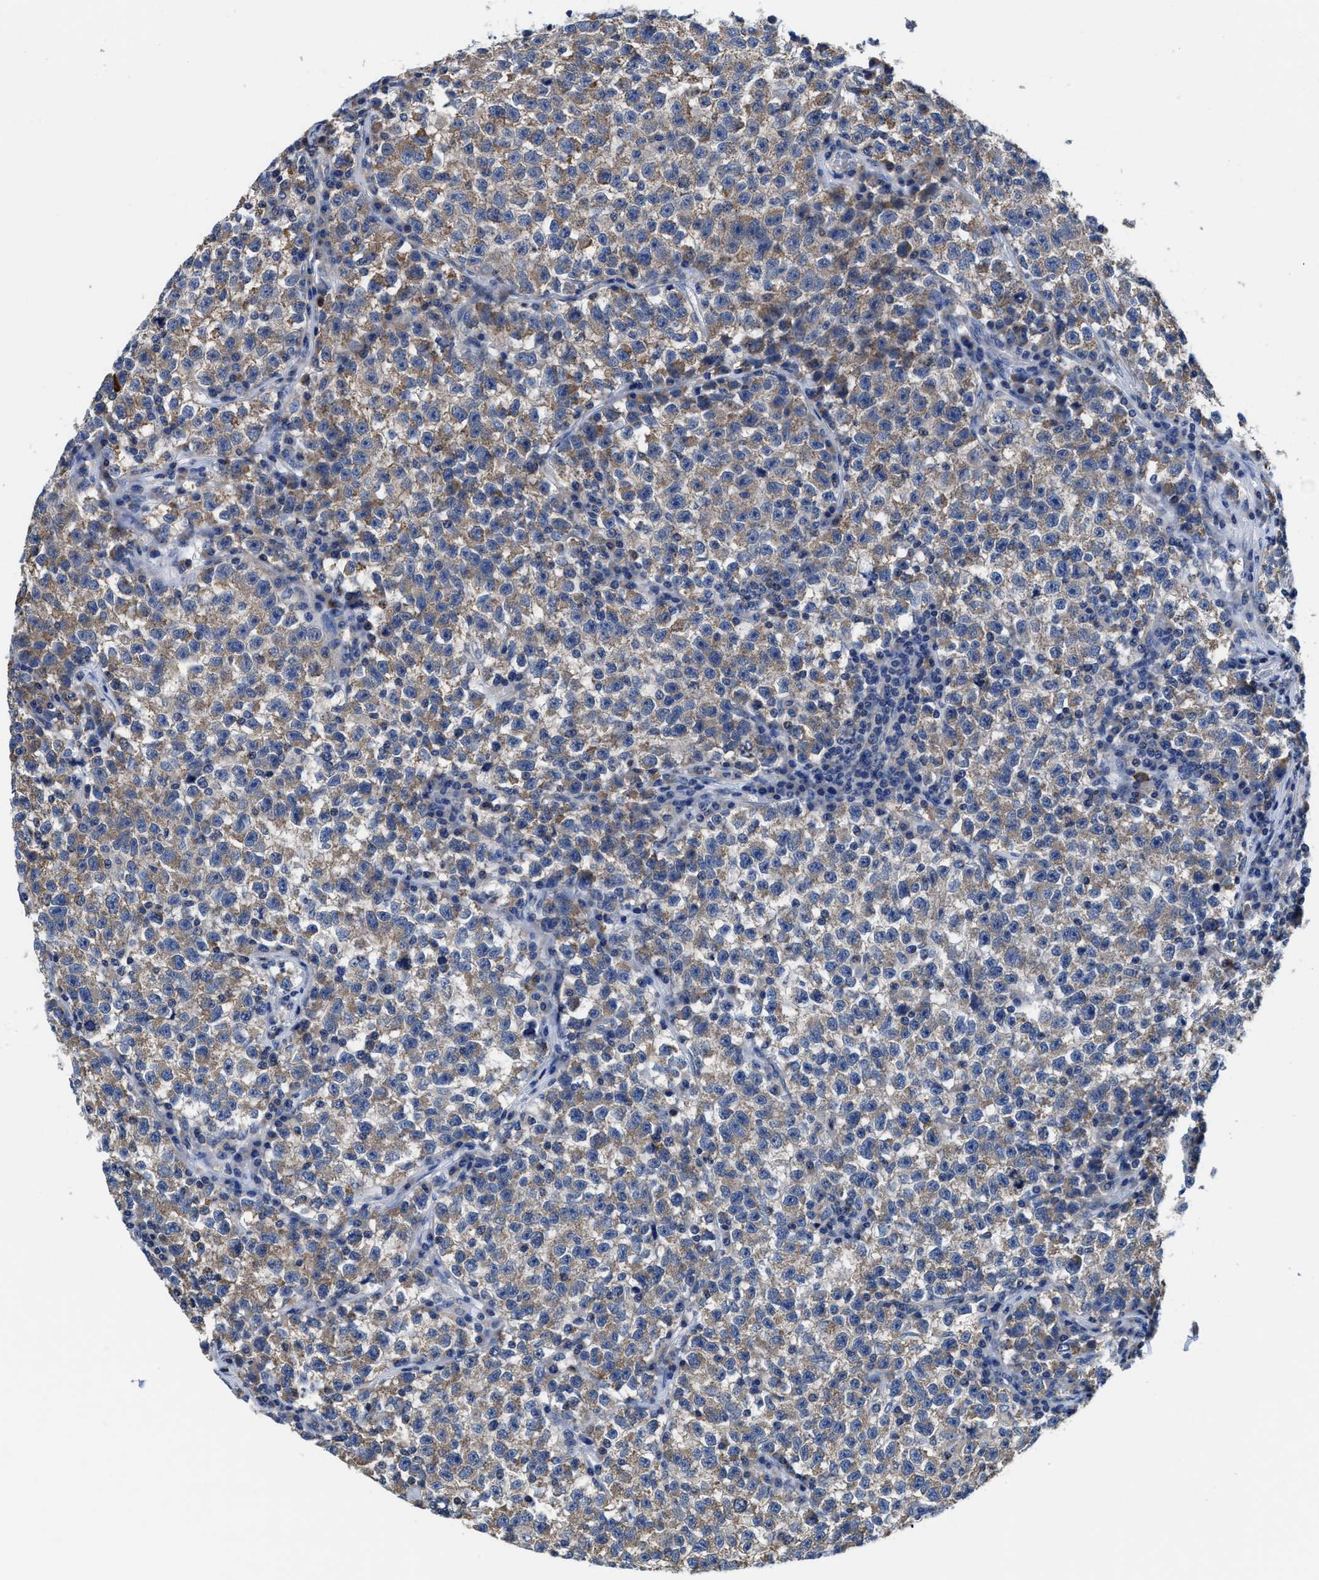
{"staining": {"intensity": "weak", "quantity": ">75%", "location": "cytoplasmic/membranous"}, "tissue": "testis cancer", "cell_type": "Tumor cells", "image_type": "cancer", "snomed": [{"axis": "morphology", "description": "Seminoma, NOS"}, {"axis": "topography", "description": "Testis"}], "caption": "Approximately >75% of tumor cells in human testis cancer (seminoma) exhibit weak cytoplasmic/membranous protein staining as visualized by brown immunohistochemical staining.", "gene": "TMEM30A", "patient": {"sex": "male", "age": 22}}